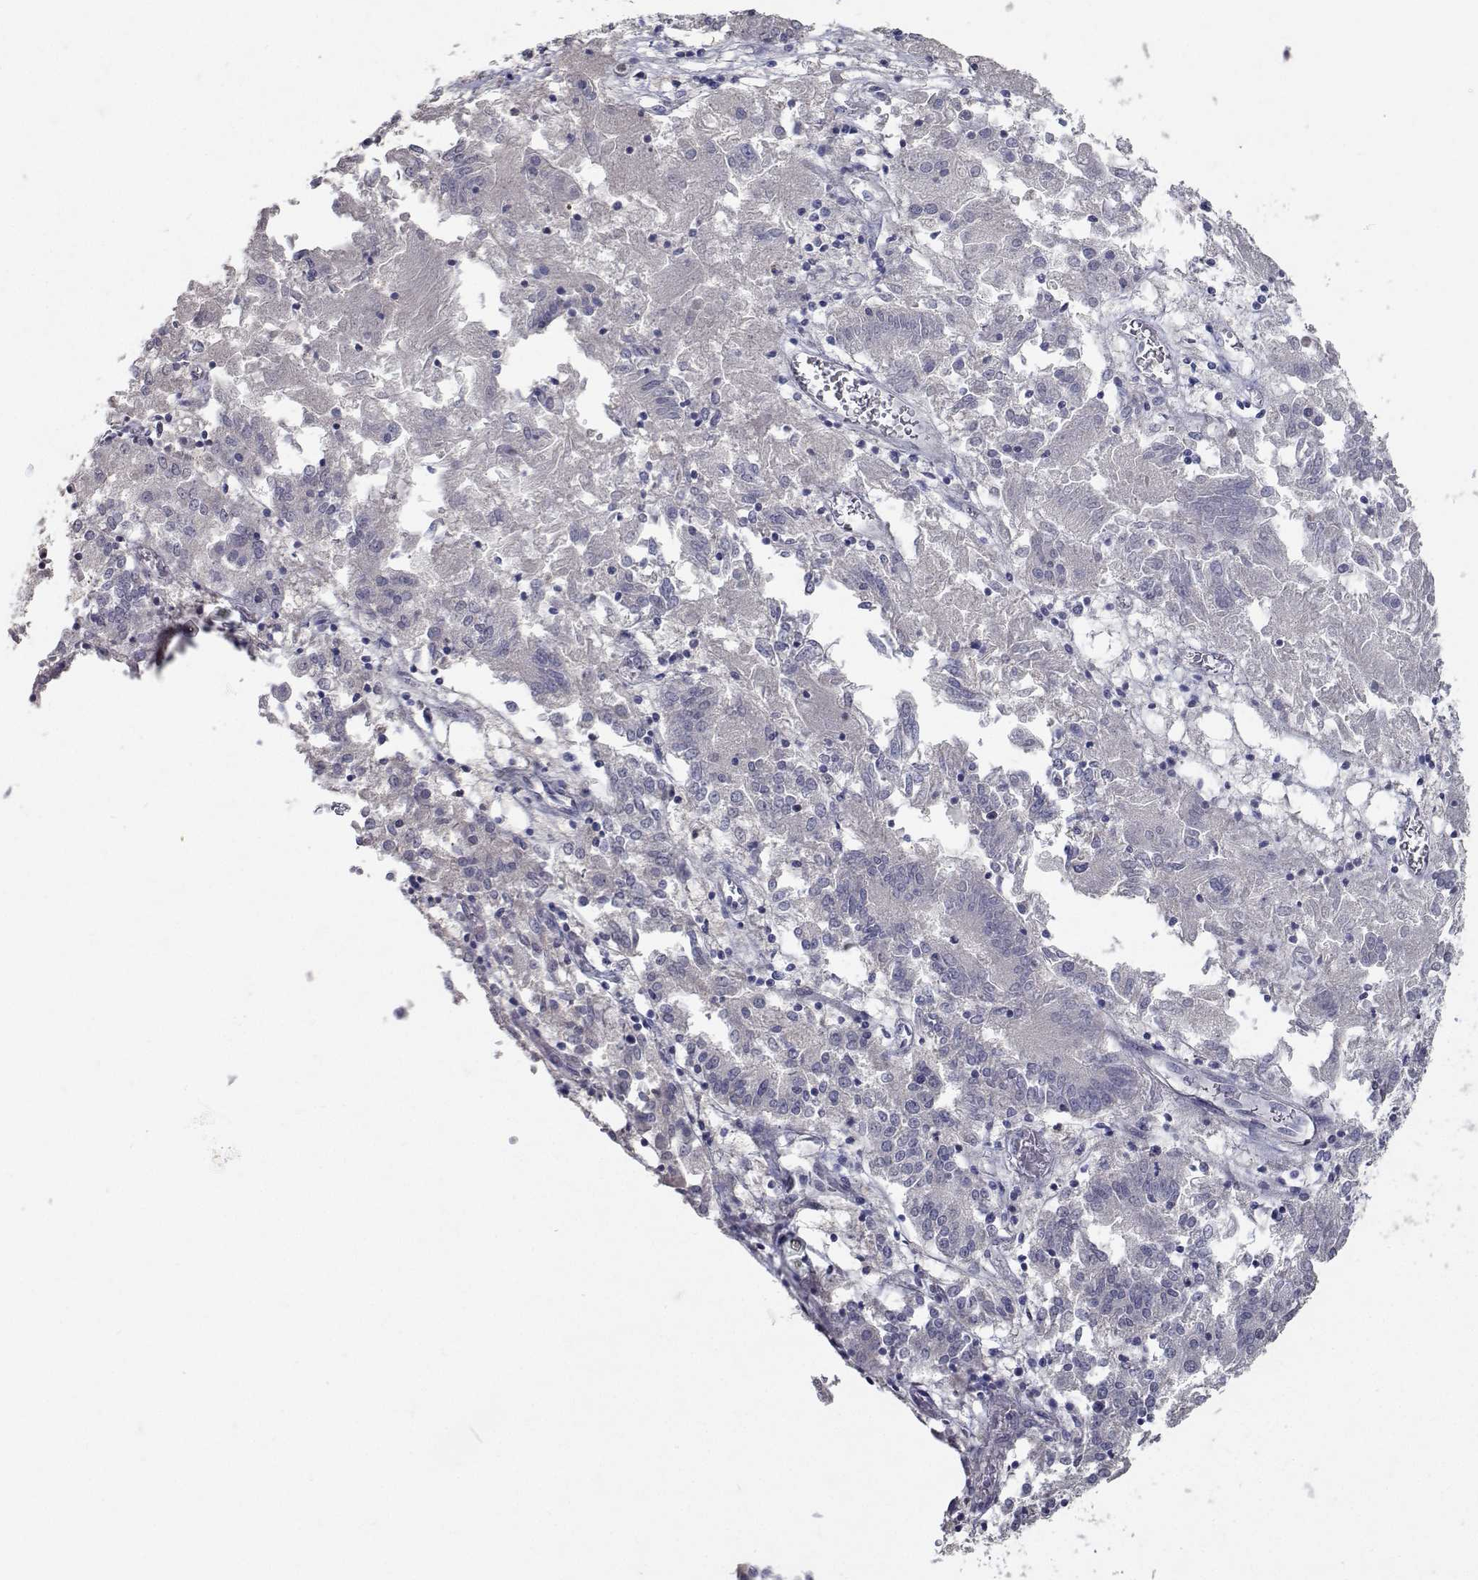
{"staining": {"intensity": "negative", "quantity": "none", "location": "none"}, "tissue": "endometrial cancer", "cell_type": "Tumor cells", "image_type": "cancer", "snomed": [{"axis": "morphology", "description": "Adenocarcinoma, NOS"}, {"axis": "topography", "description": "Endometrium"}], "caption": "Tumor cells show no significant protein positivity in endometrial cancer. (Brightfield microscopy of DAB (3,3'-diaminobenzidine) immunohistochemistry (IHC) at high magnification).", "gene": "RBPJL", "patient": {"sex": "female", "age": 54}}